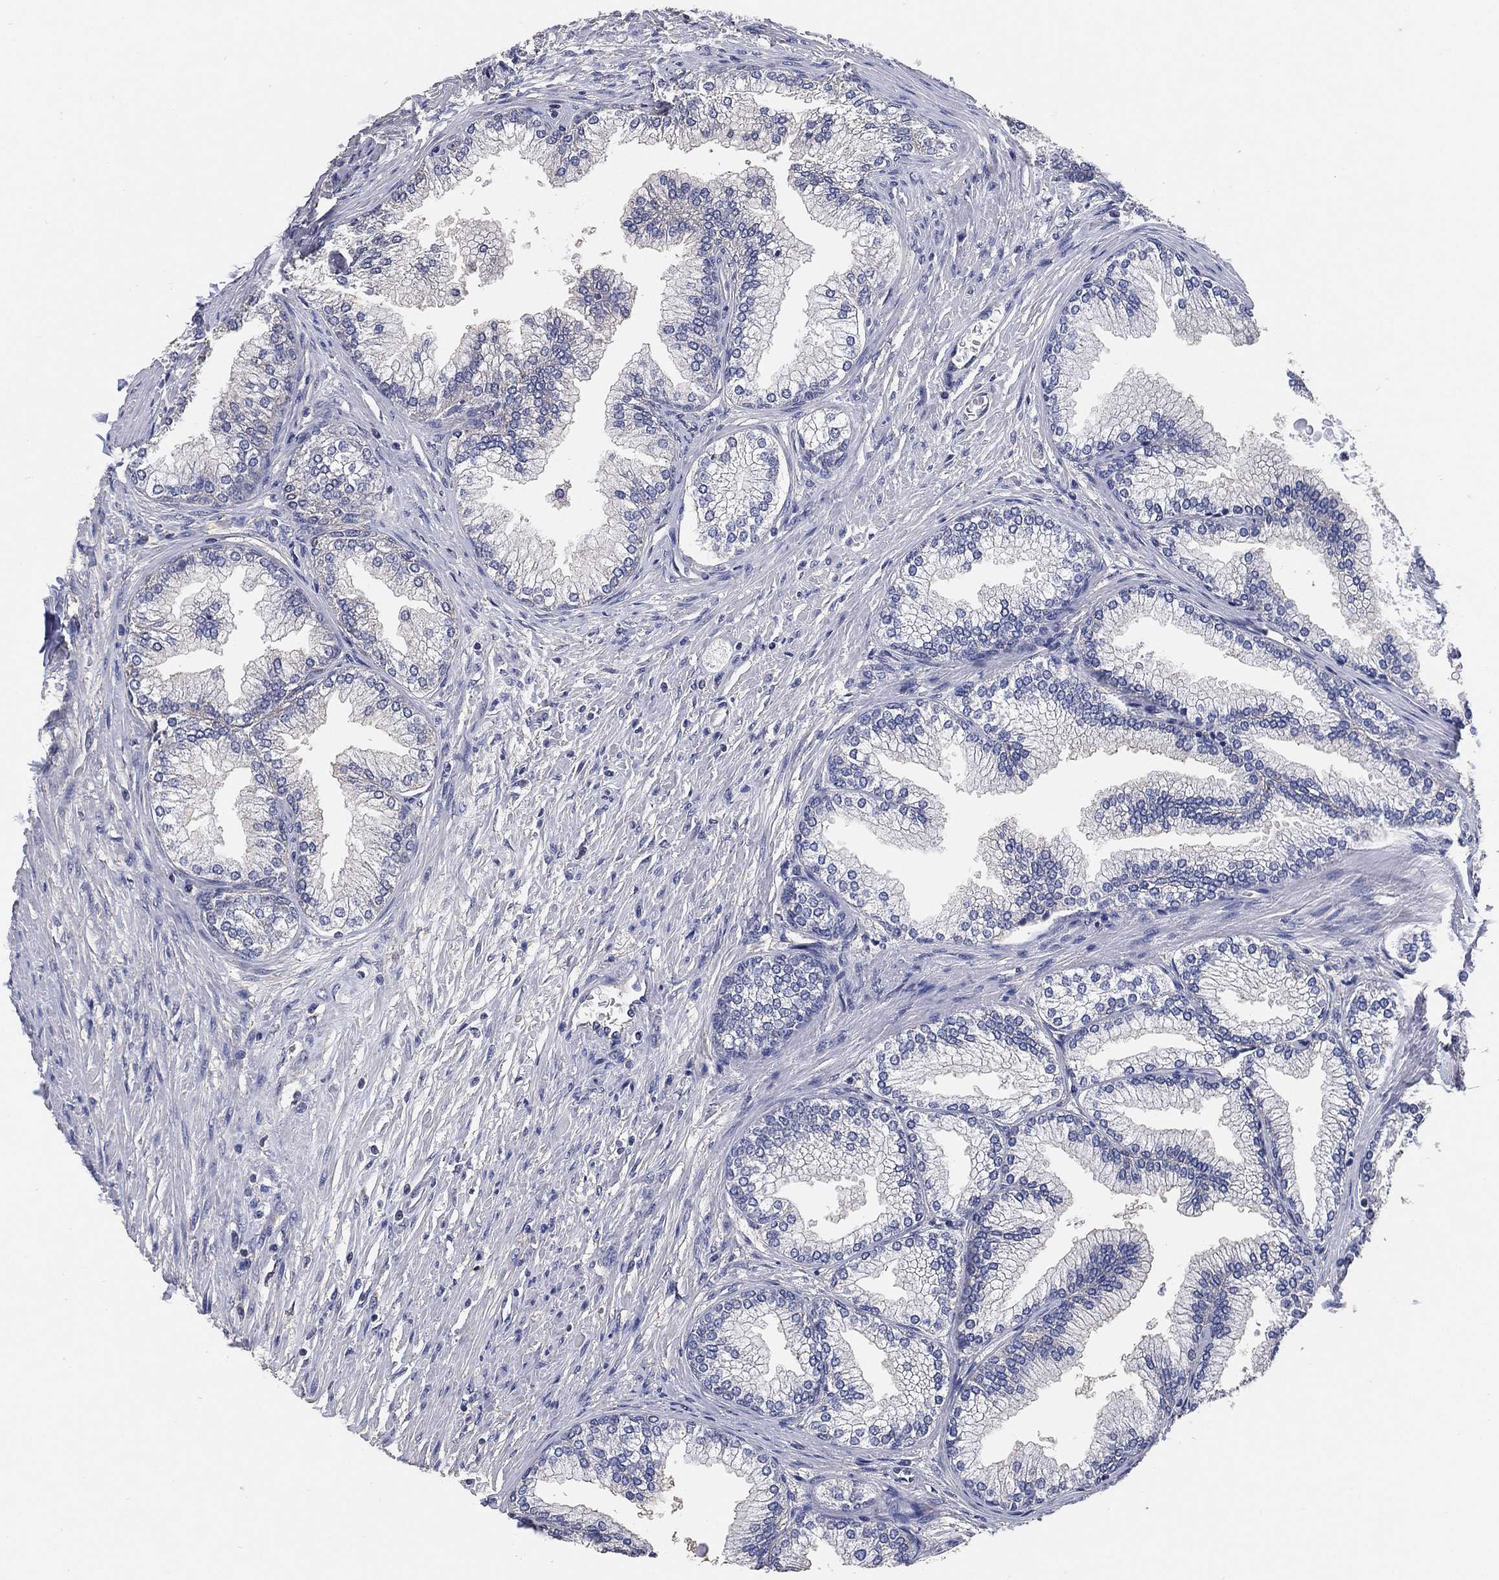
{"staining": {"intensity": "weak", "quantity": "<25%", "location": "cytoplasmic/membranous"}, "tissue": "prostate", "cell_type": "Glandular cells", "image_type": "normal", "snomed": [{"axis": "morphology", "description": "Normal tissue, NOS"}, {"axis": "topography", "description": "Prostate"}], "caption": "Immunohistochemistry image of normal human prostate stained for a protein (brown), which demonstrates no positivity in glandular cells.", "gene": "KLK5", "patient": {"sex": "male", "age": 72}}